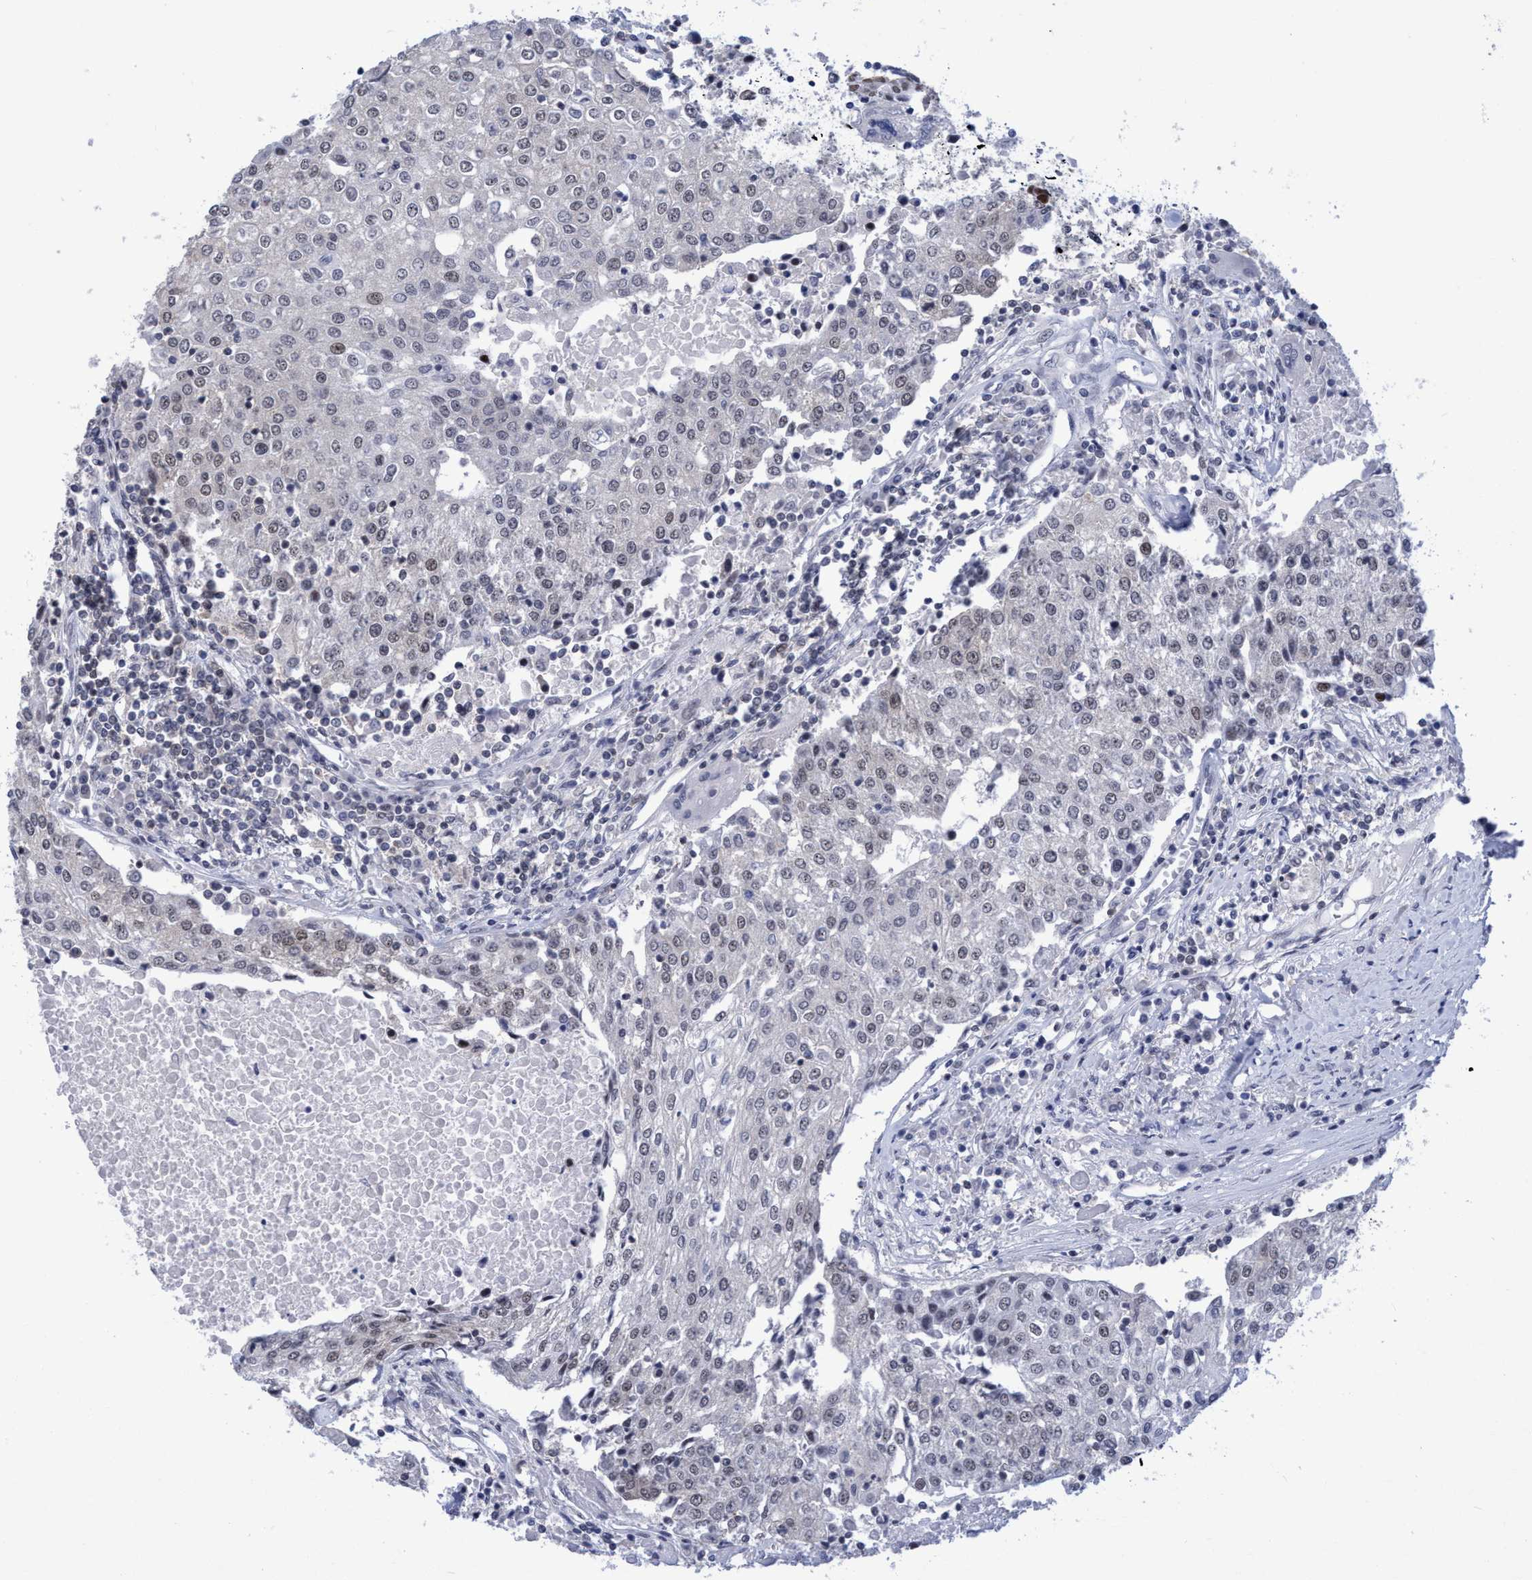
{"staining": {"intensity": "weak", "quantity": "25%-75%", "location": "nuclear"}, "tissue": "urothelial cancer", "cell_type": "Tumor cells", "image_type": "cancer", "snomed": [{"axis": "morphology", "description": "Urothelial carcinoma, High grade"}, {"axis": "topography", "description": "Urinary bladder"}], "caption": "The immunohistochemical stain labels weak nuclear positivity in tumor cells of urothelial carcinoma (high-grade) tissue.", "gene": "C9orf78", "patient": {"sex": "female", "age": 85}}